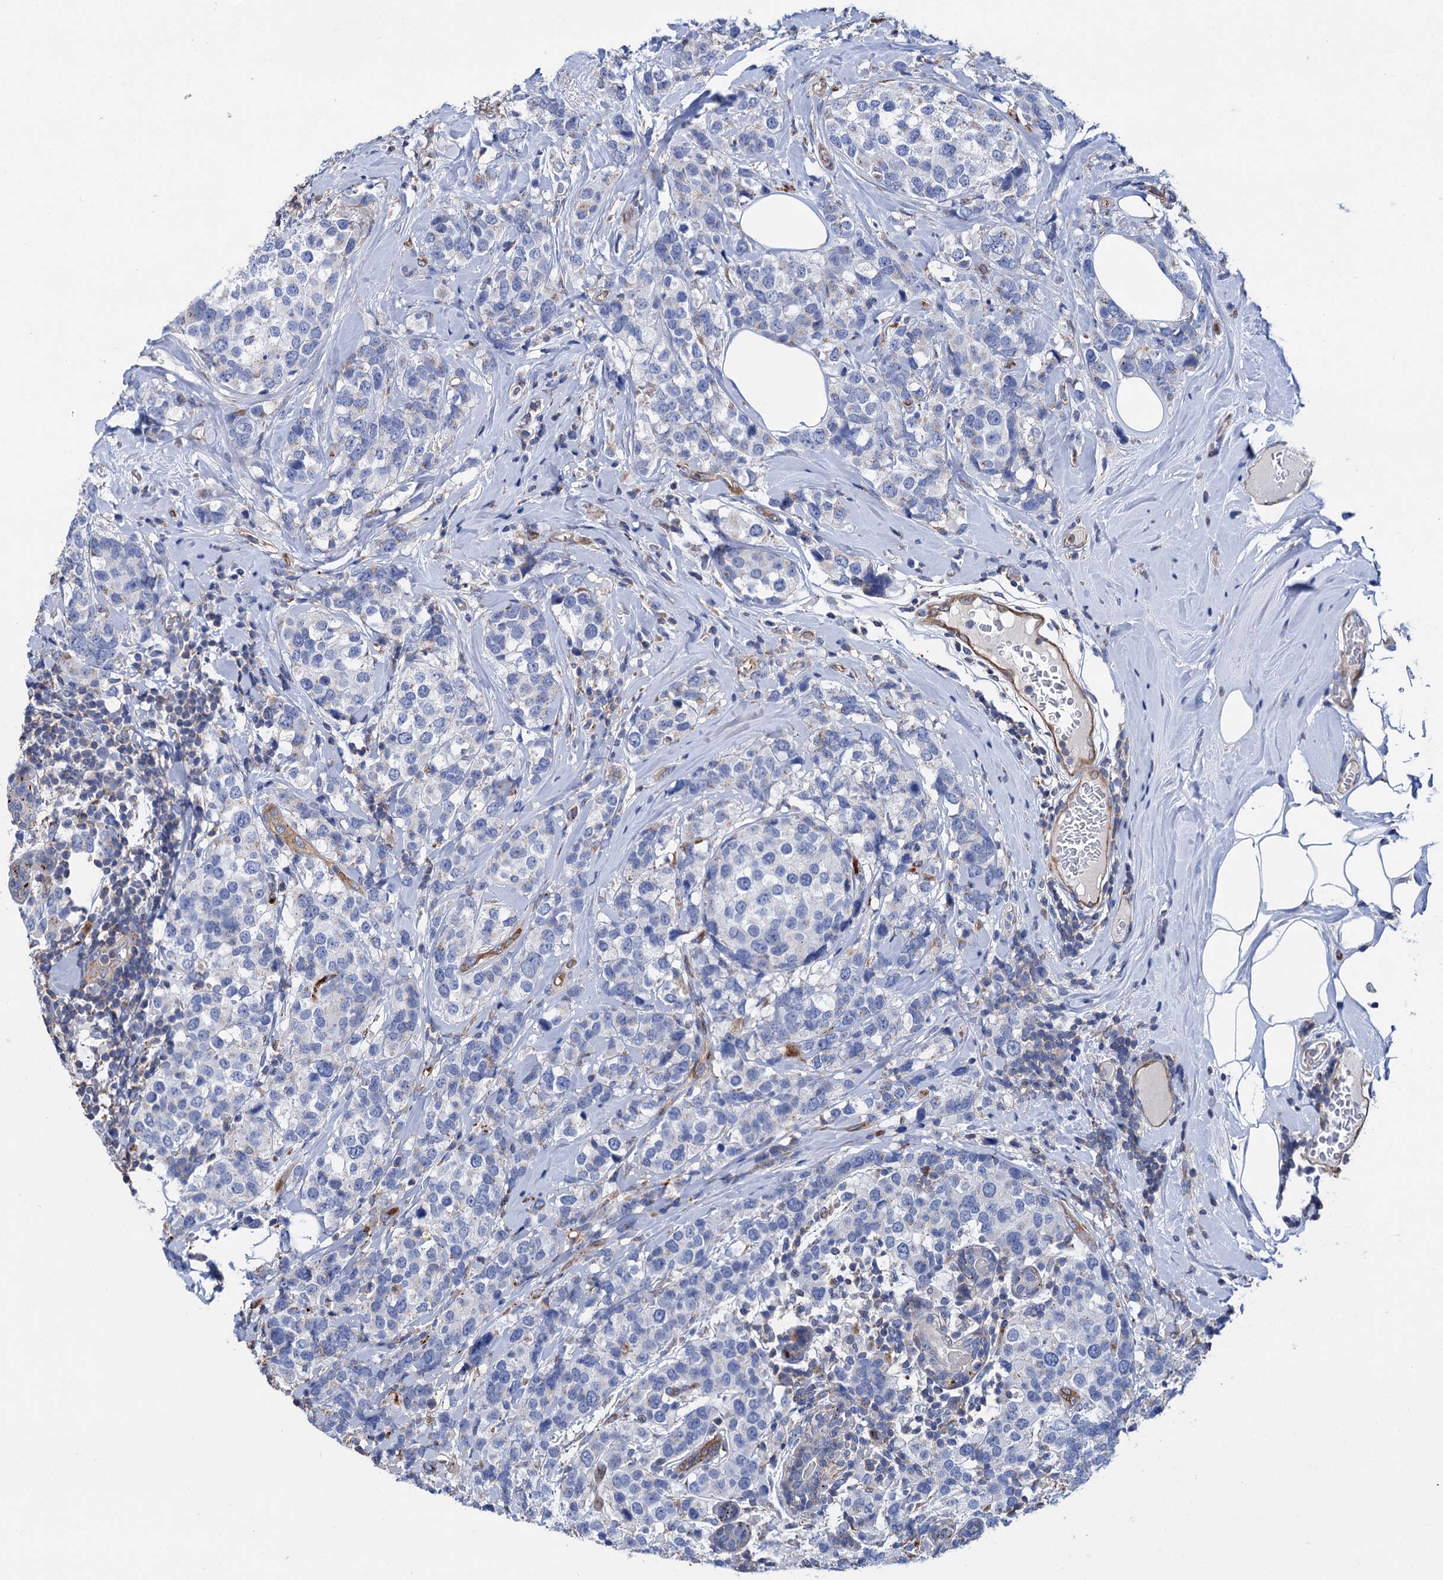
{"staining": {"intensity": "negative", "quantity": "none", "location": "none"}, "tissue": "breast cancer", "cell_type": "Tumor cells", "image_type": "cancer", "snomed": [{"axis": "morphology", "description": "Lobular carcinoma"}, {"axis": "topography", "description": "Breast"}], "caption": "This micrograph is of breast cancer (lobular carcinoma) stained with immunohistochemistry (IHC) to label a protein in brown with the nuclei are counter-stained blue. There is no positivity in tumor cells.", "gene": "SCPEP1", "patient": {"sex": "female", "age": 59}}